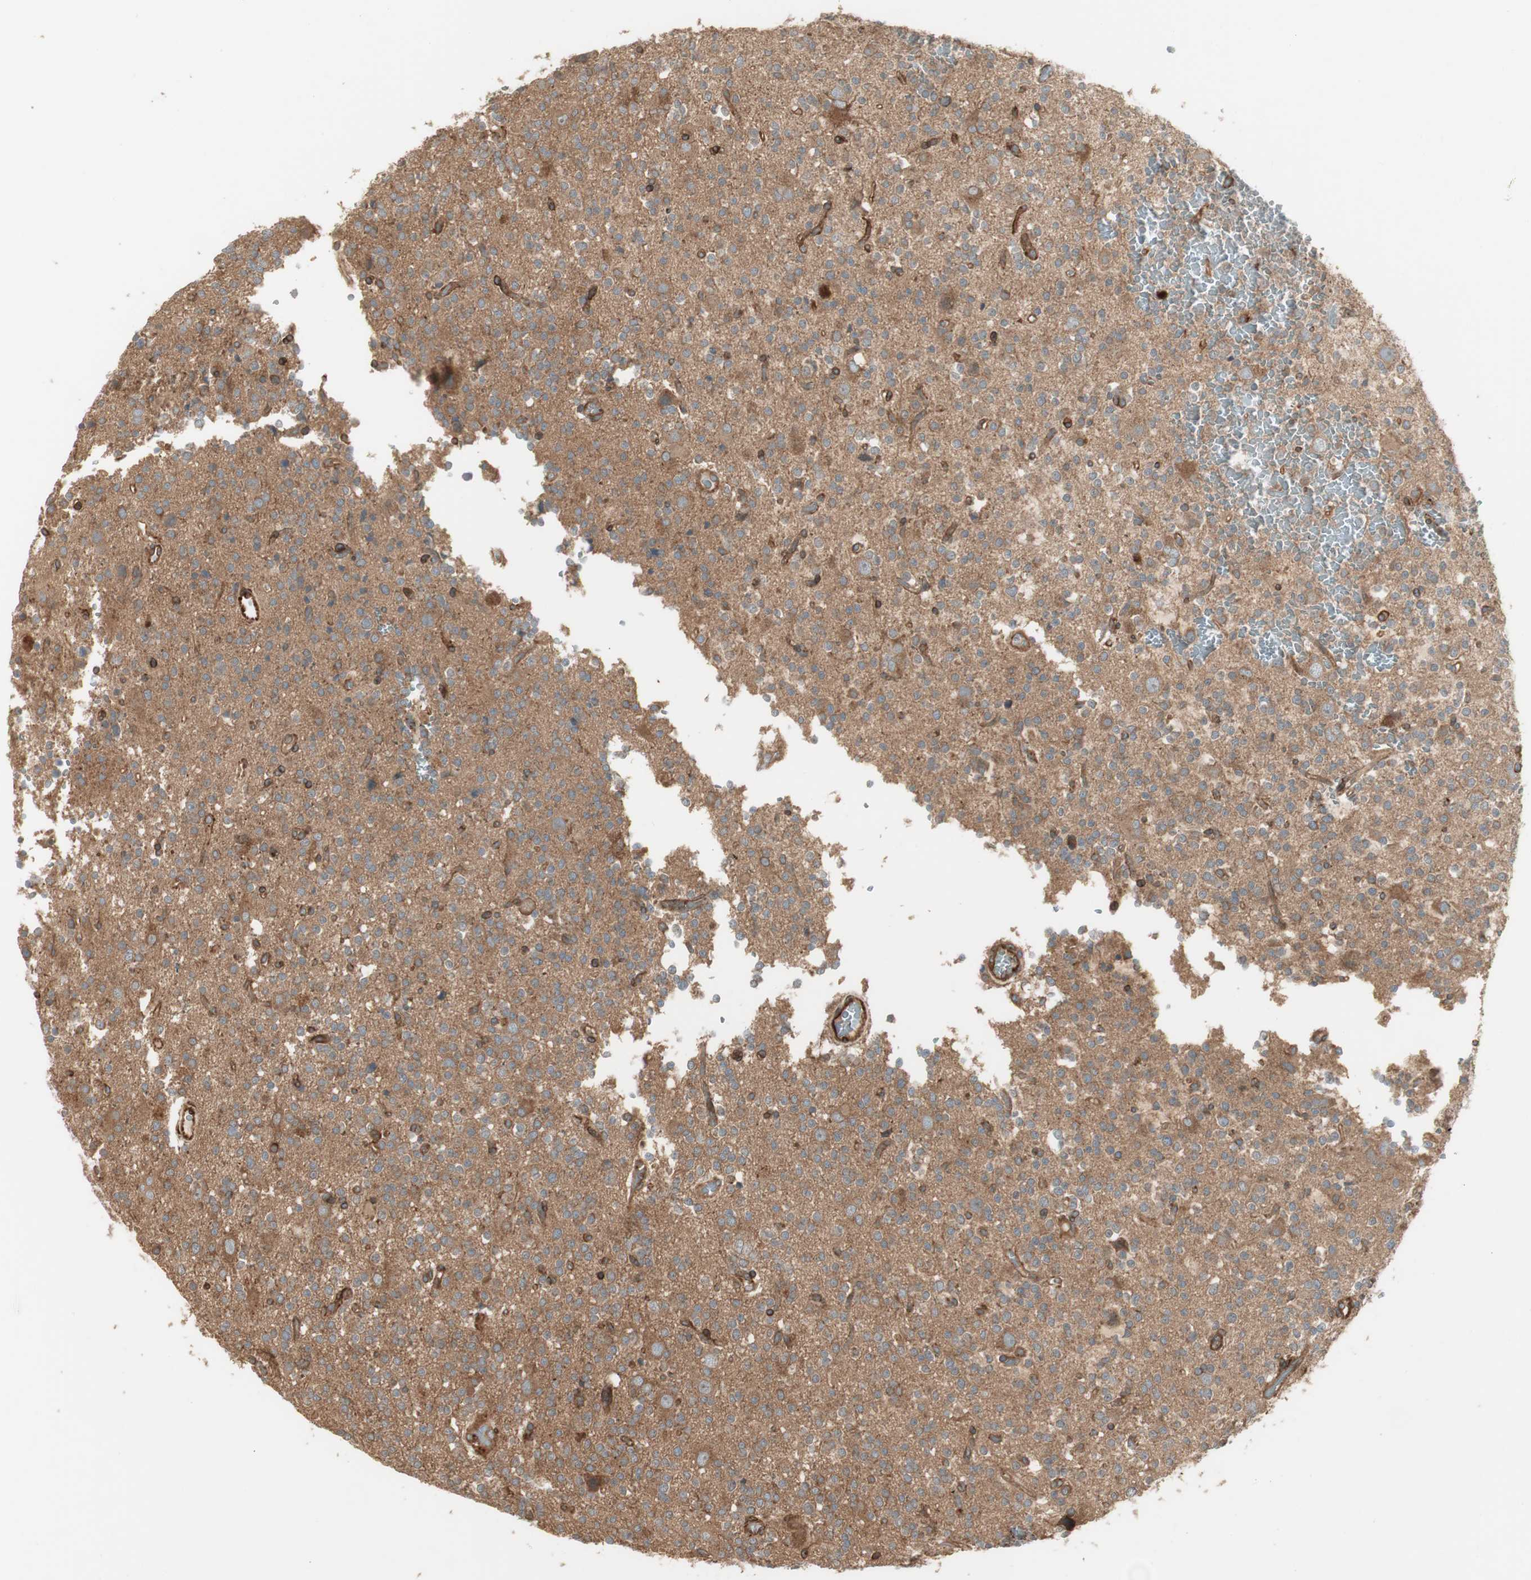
{"staining": {"intensity": "strong", "quantity": "25%-75%", "location": "cytoplasmic/membranous"}, "tissue": "glioma", "cell_type": "Tumor cells", "image_type": "cancer", "snomed": [{"axis": "morphology", "description": "Glioma, malignant, High grade"}, {"axis": "topography", "description": "Brain"}], "caption": "The image exhibits immunohistochemical staining of glioma. There is strong cytoplasmic/membranous staining is present in approximately 25%-75% of tumor cells.", "gene": "PRKG1", "patient": {"sex": "male", "age": 47}}